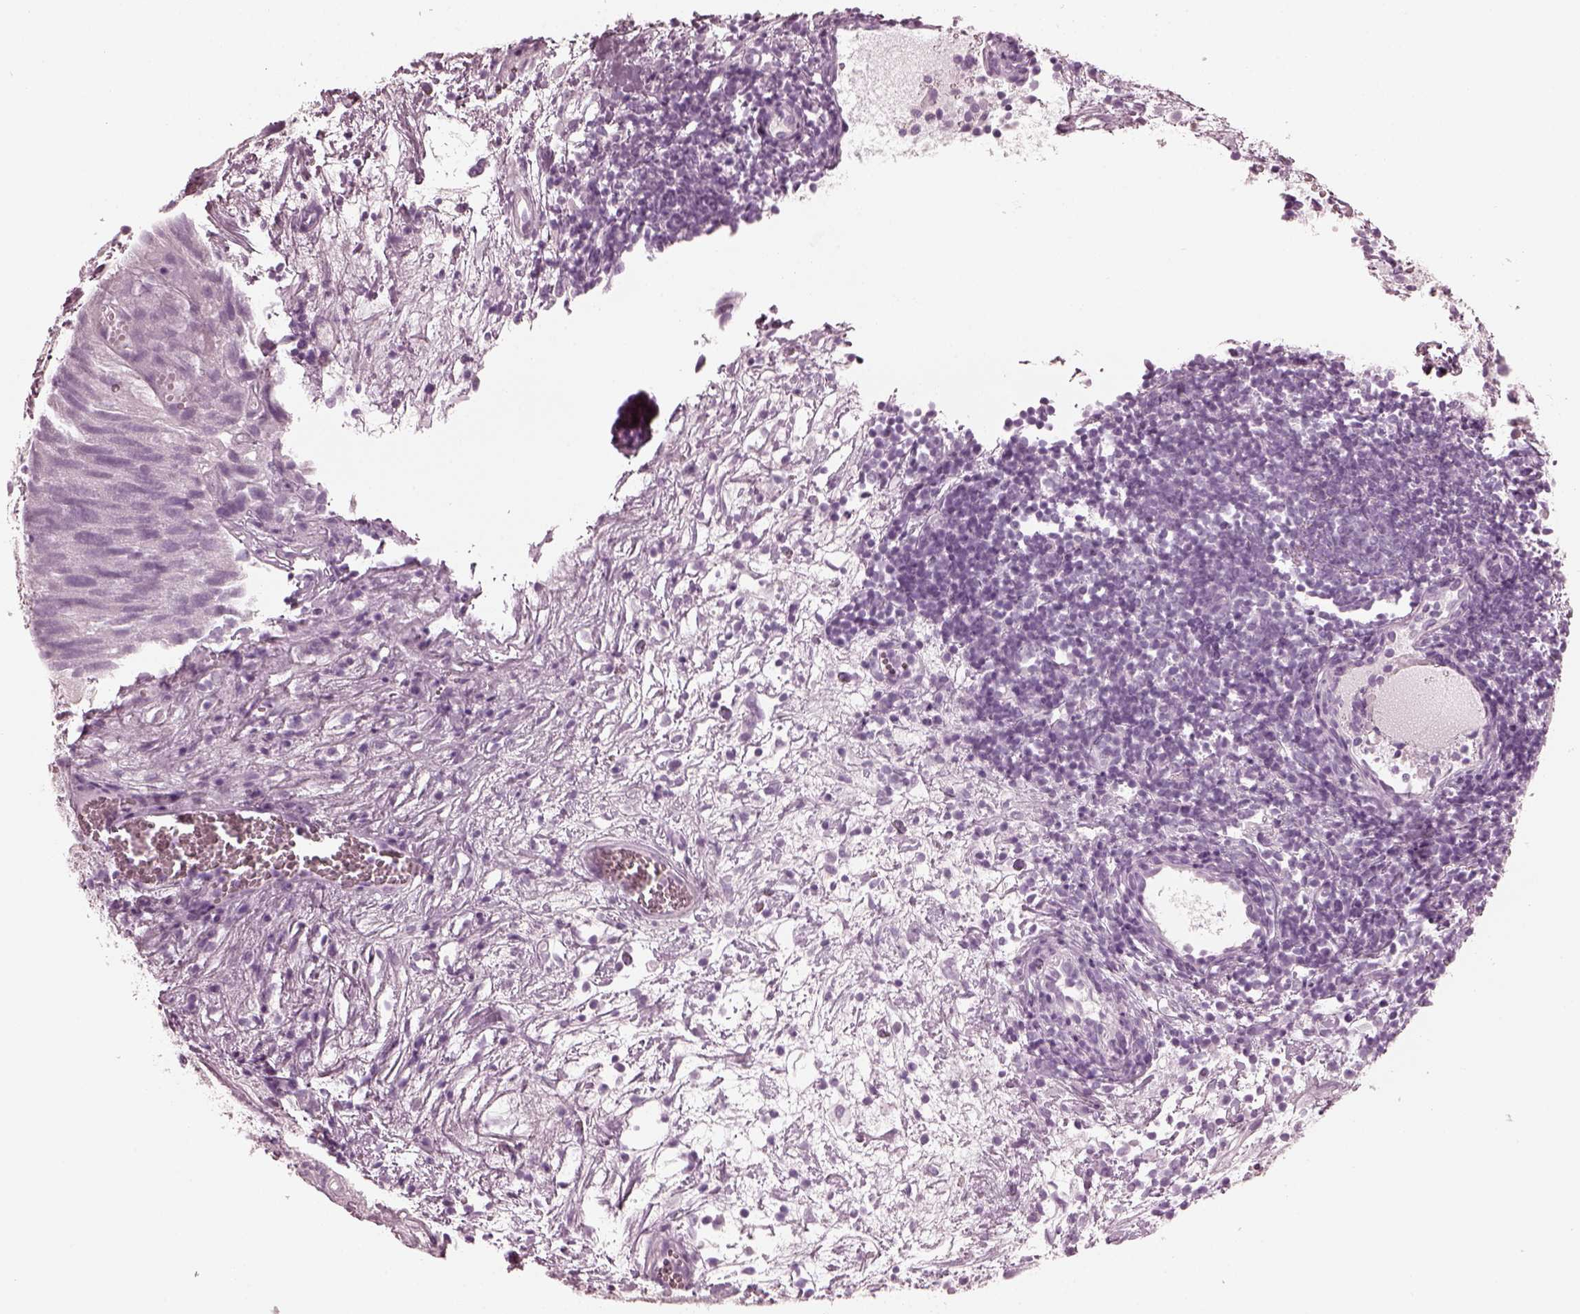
{"staining": {"intensity": "negative", "quantity": "none", "location": "none"}, "tissue": "urothelial cancer", "cell_type": "Tumor cells", "image_type": "cancer", "snomed": [{"axis": "morphology", "description": "Urothelial carcinoma, Low grade"}, {"axis": "topography", "description": "Urinary bladder"}], "caption": "Tumor cells show no significant protein expression in low-grade urothelial carcinoma. (DAB (3,3'-diaminobenzidine) IHC visualized using brightfield microscopy, high magnification).", "gene": "GRM6", "patient": {"sex": "female", "age": 69}}